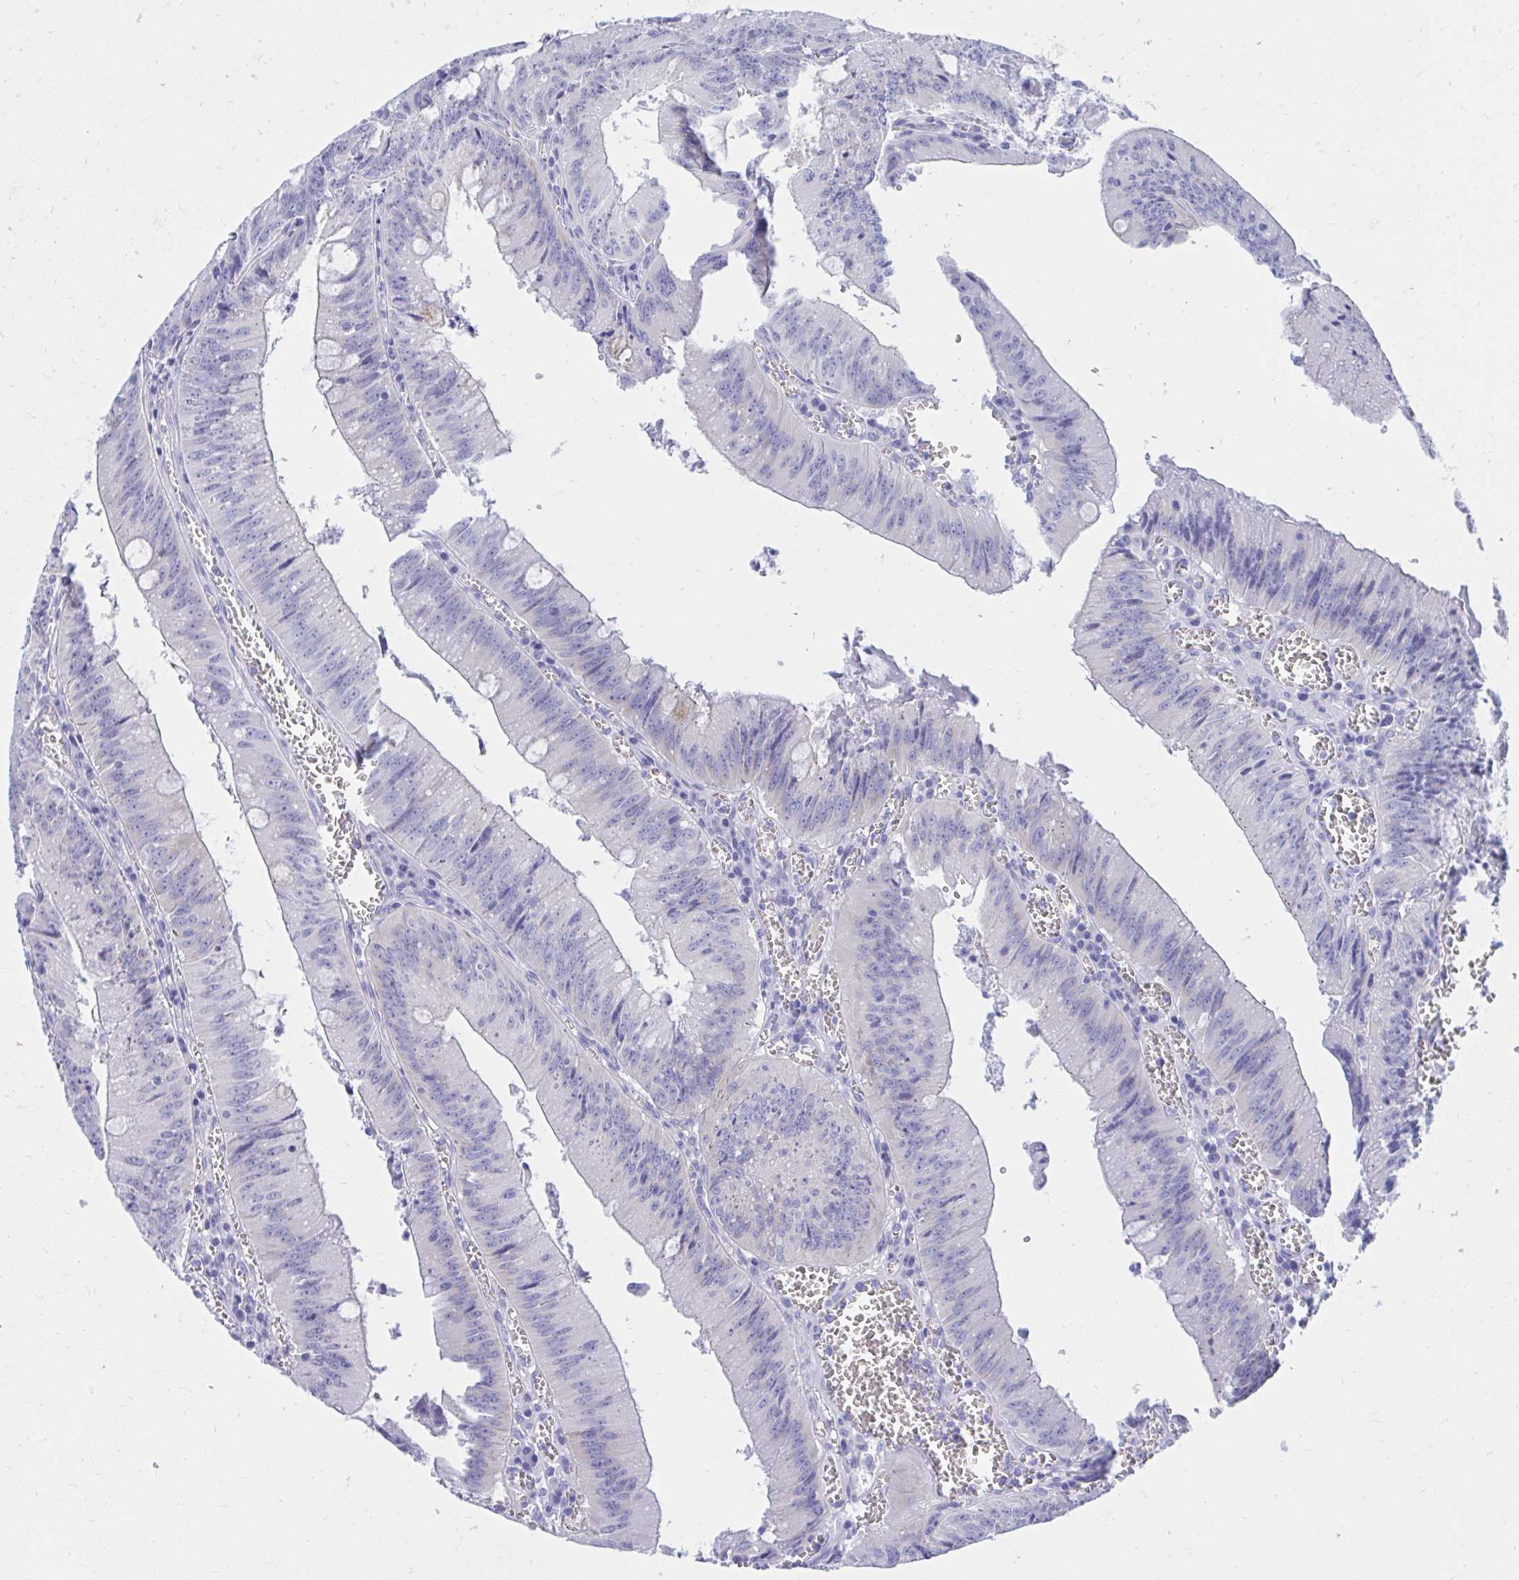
{"staining": {"intensity": "negative", "quantity": "none", "location": "none"}, "tissue": "colorectal cancer", "cell_type": "Tumor cells", "image_type": "cancer", "snomed": [{"axis": "morphology", "description": "Adenocarcinoma, NOS"}, {"axis": "topography", "description": "Rectum"}], "caption": "There is no significant positivity in tumor cells of adenocarcinoma (colorectal).", "gene": "SHISA8", "patient": {"sex": "female", "age": 81}}